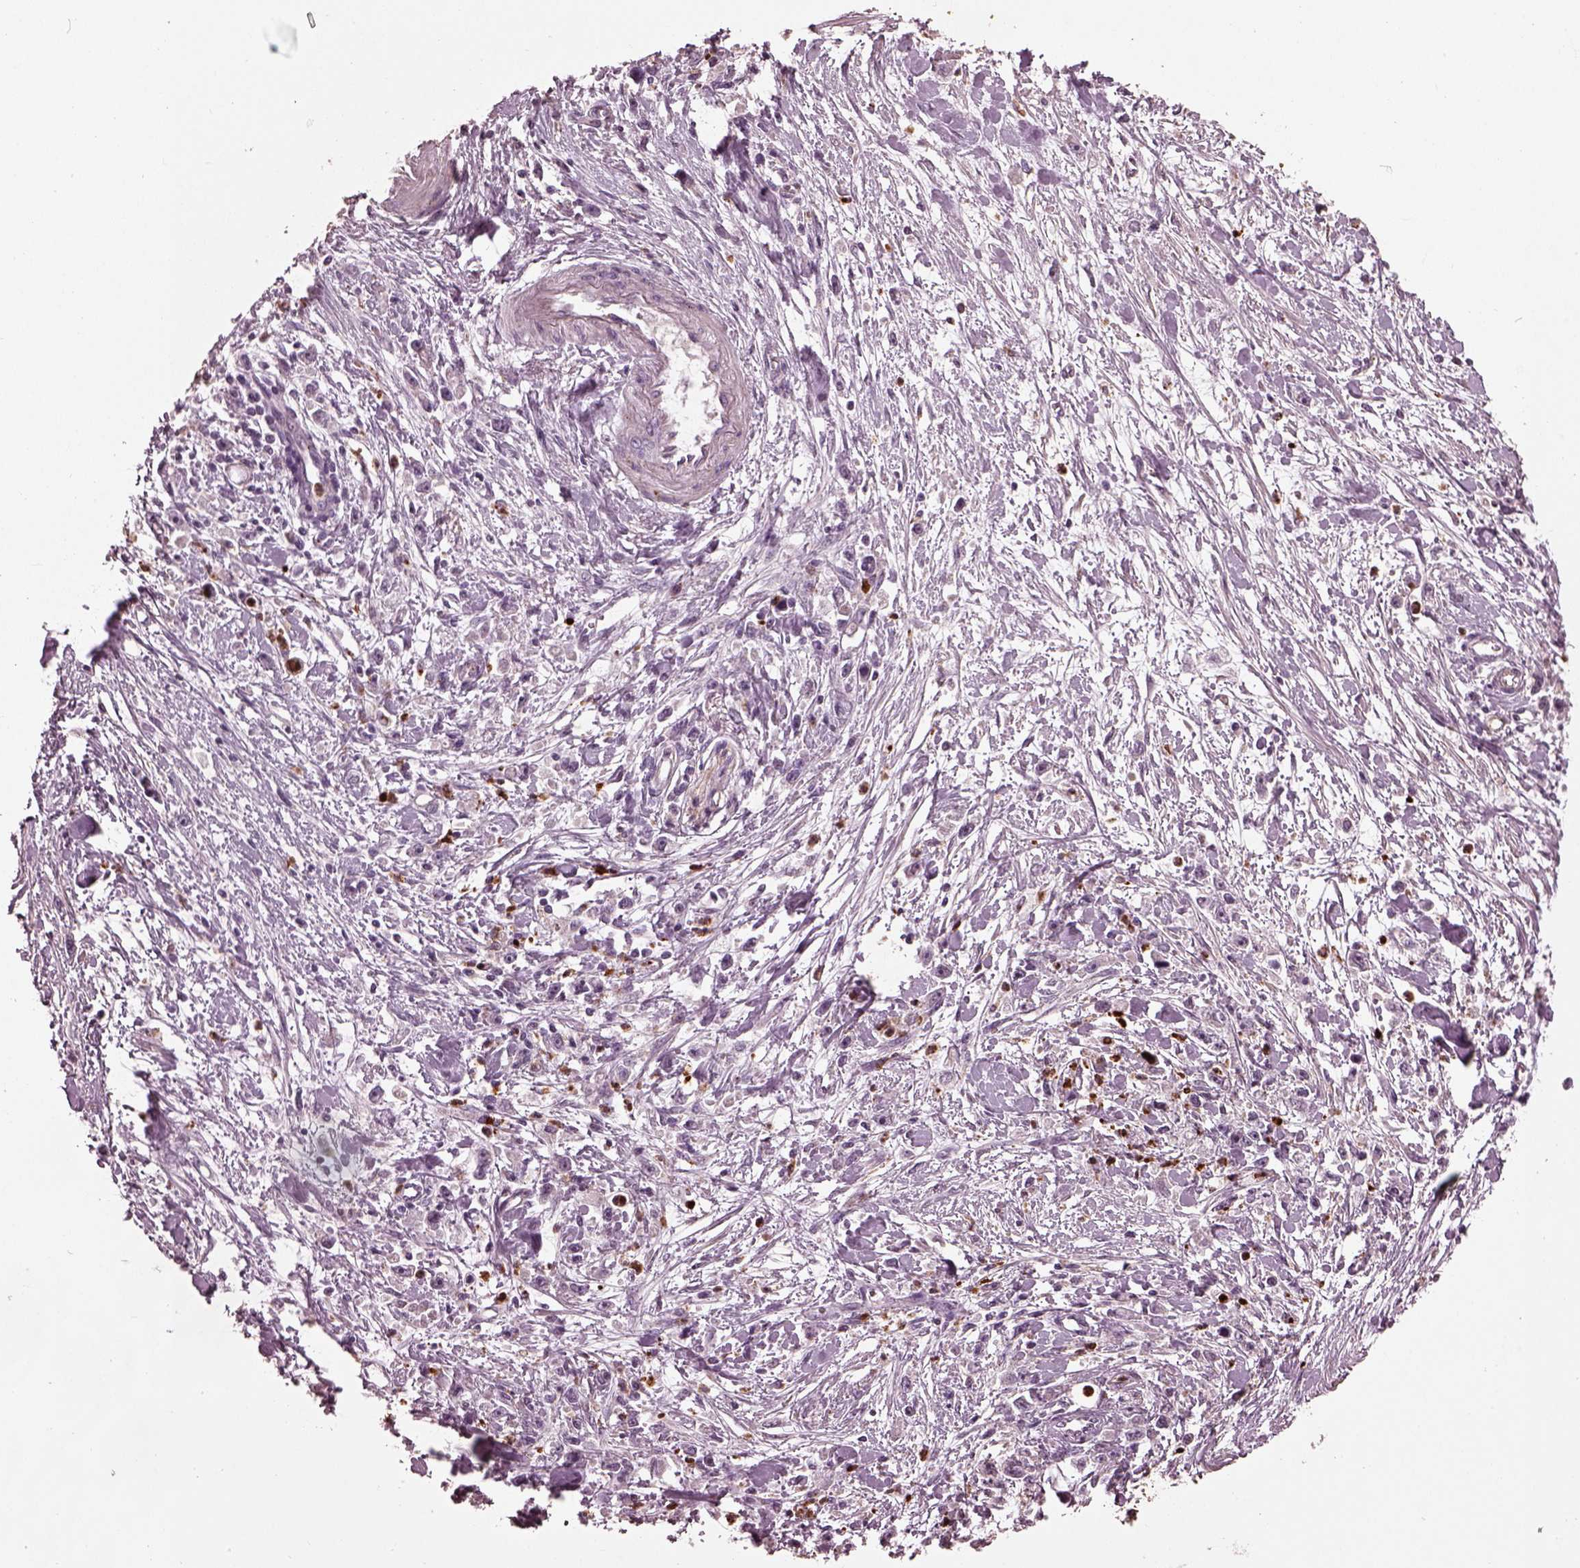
{"staining": {"intensity": "negative", "quantity": "none", "location": "none"}, "tissue": "stomach cancer", "cell_type": "Tumor cells", "image_type": "cancer", "snomed": [{"axis": "morphology", "description": "Adenocarcinoma, NOS"}, {"axis": "topography", "description": "Stomach"}], "caption": "Tumor cells show no significant positivity in adenocarcinoma (stomach).", "gene": "RUFY3", "patient": {"sex": "female", "age": 59}}